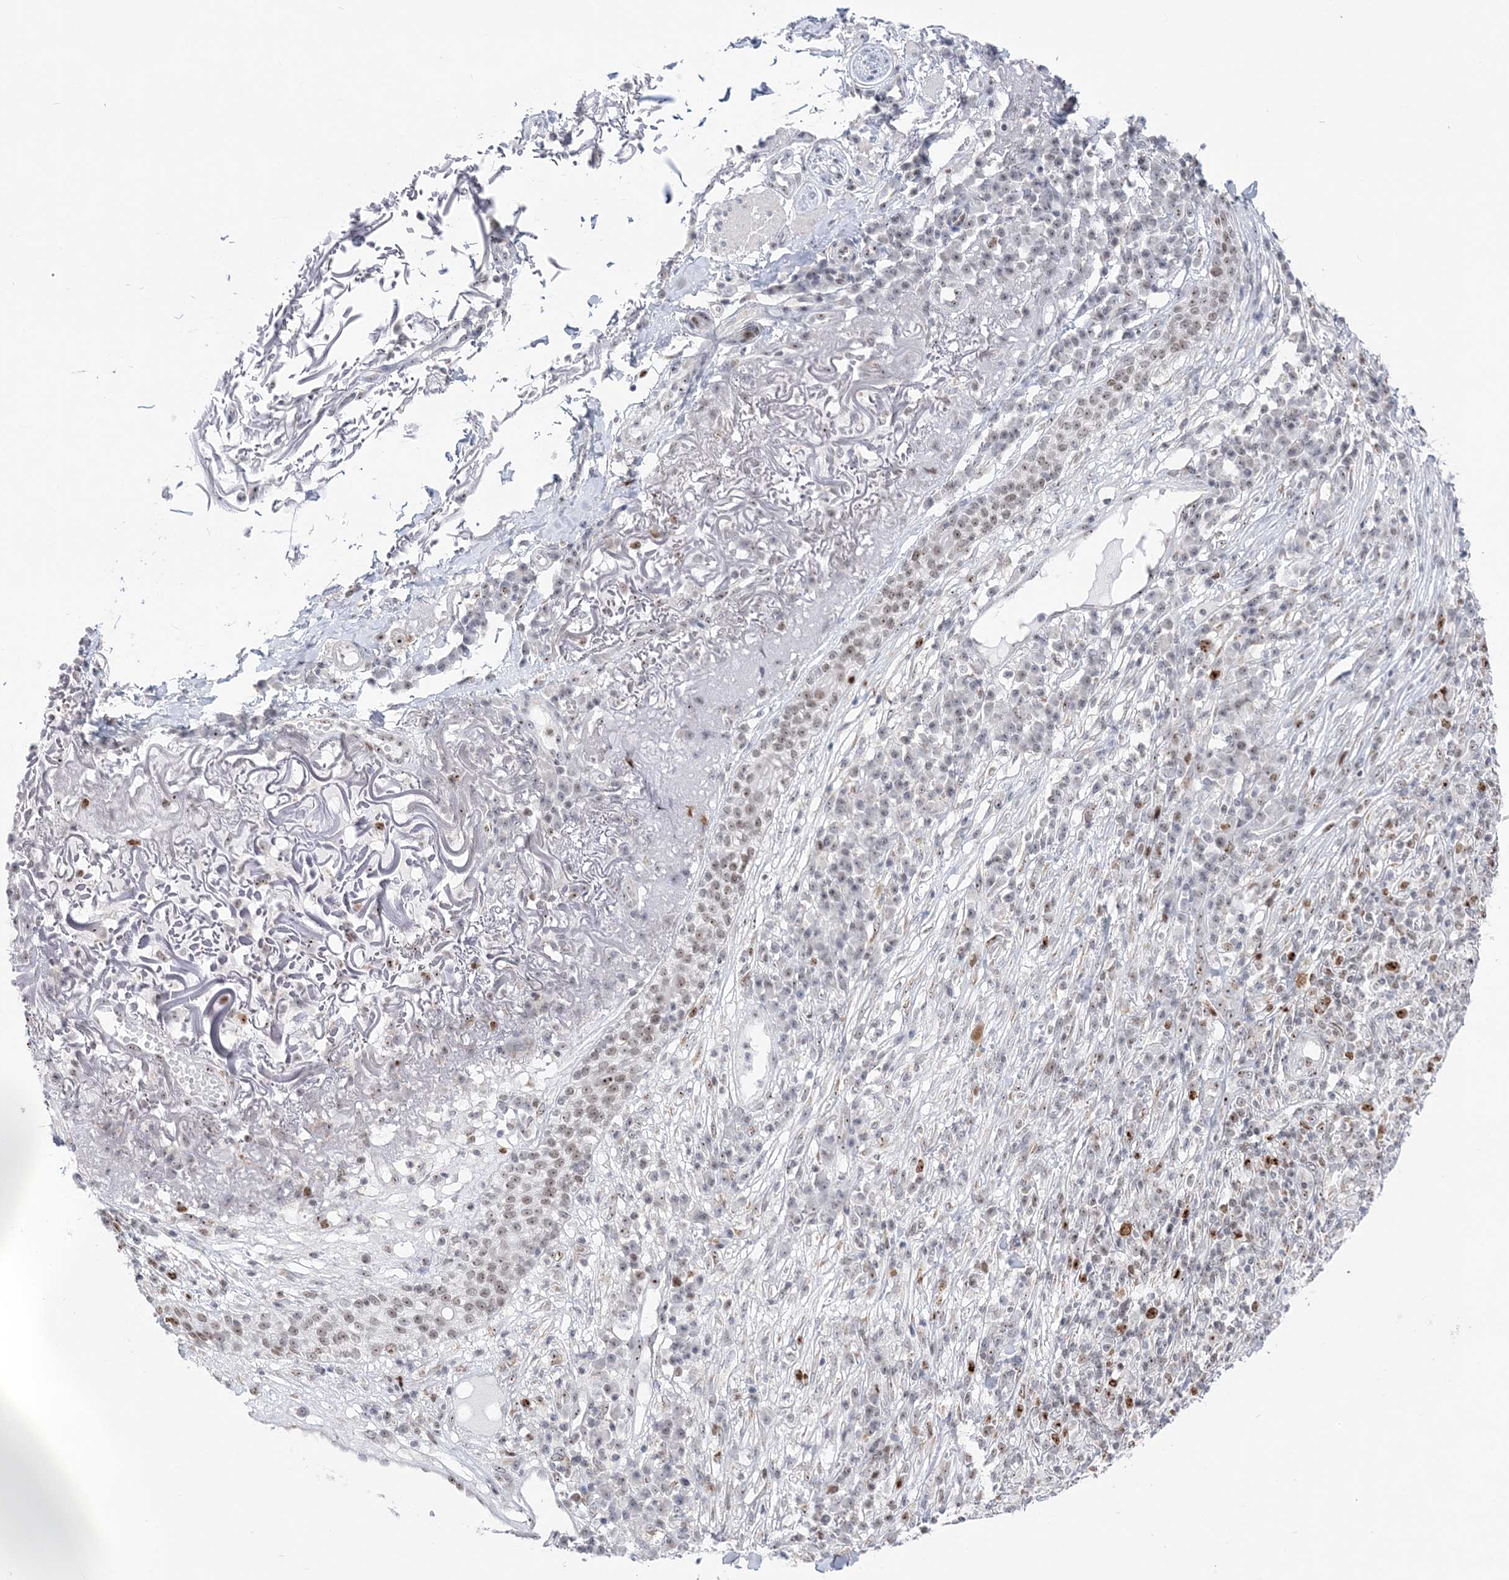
{"staining": {"intensity": "moderate", "quantity": "<25%", "location": "nuclear"}, "tissue": "skin cancer", "cell_type": "Tumor cells", "image_type": "cancer", "snomed": [{"axis": "morphology", "description": "Squamous cell carcinoma, NOS"}, {"axis": "topography", "description": "Skin"}], "caption": "There is low levels of moderate nuclear expression in tumor cells of squamous cell carcinoma (skin), as demonstrated by immunohistochemical staining (brown color).", "gene": "DDX21", "patient": {"sex": "female", "age": 90}}